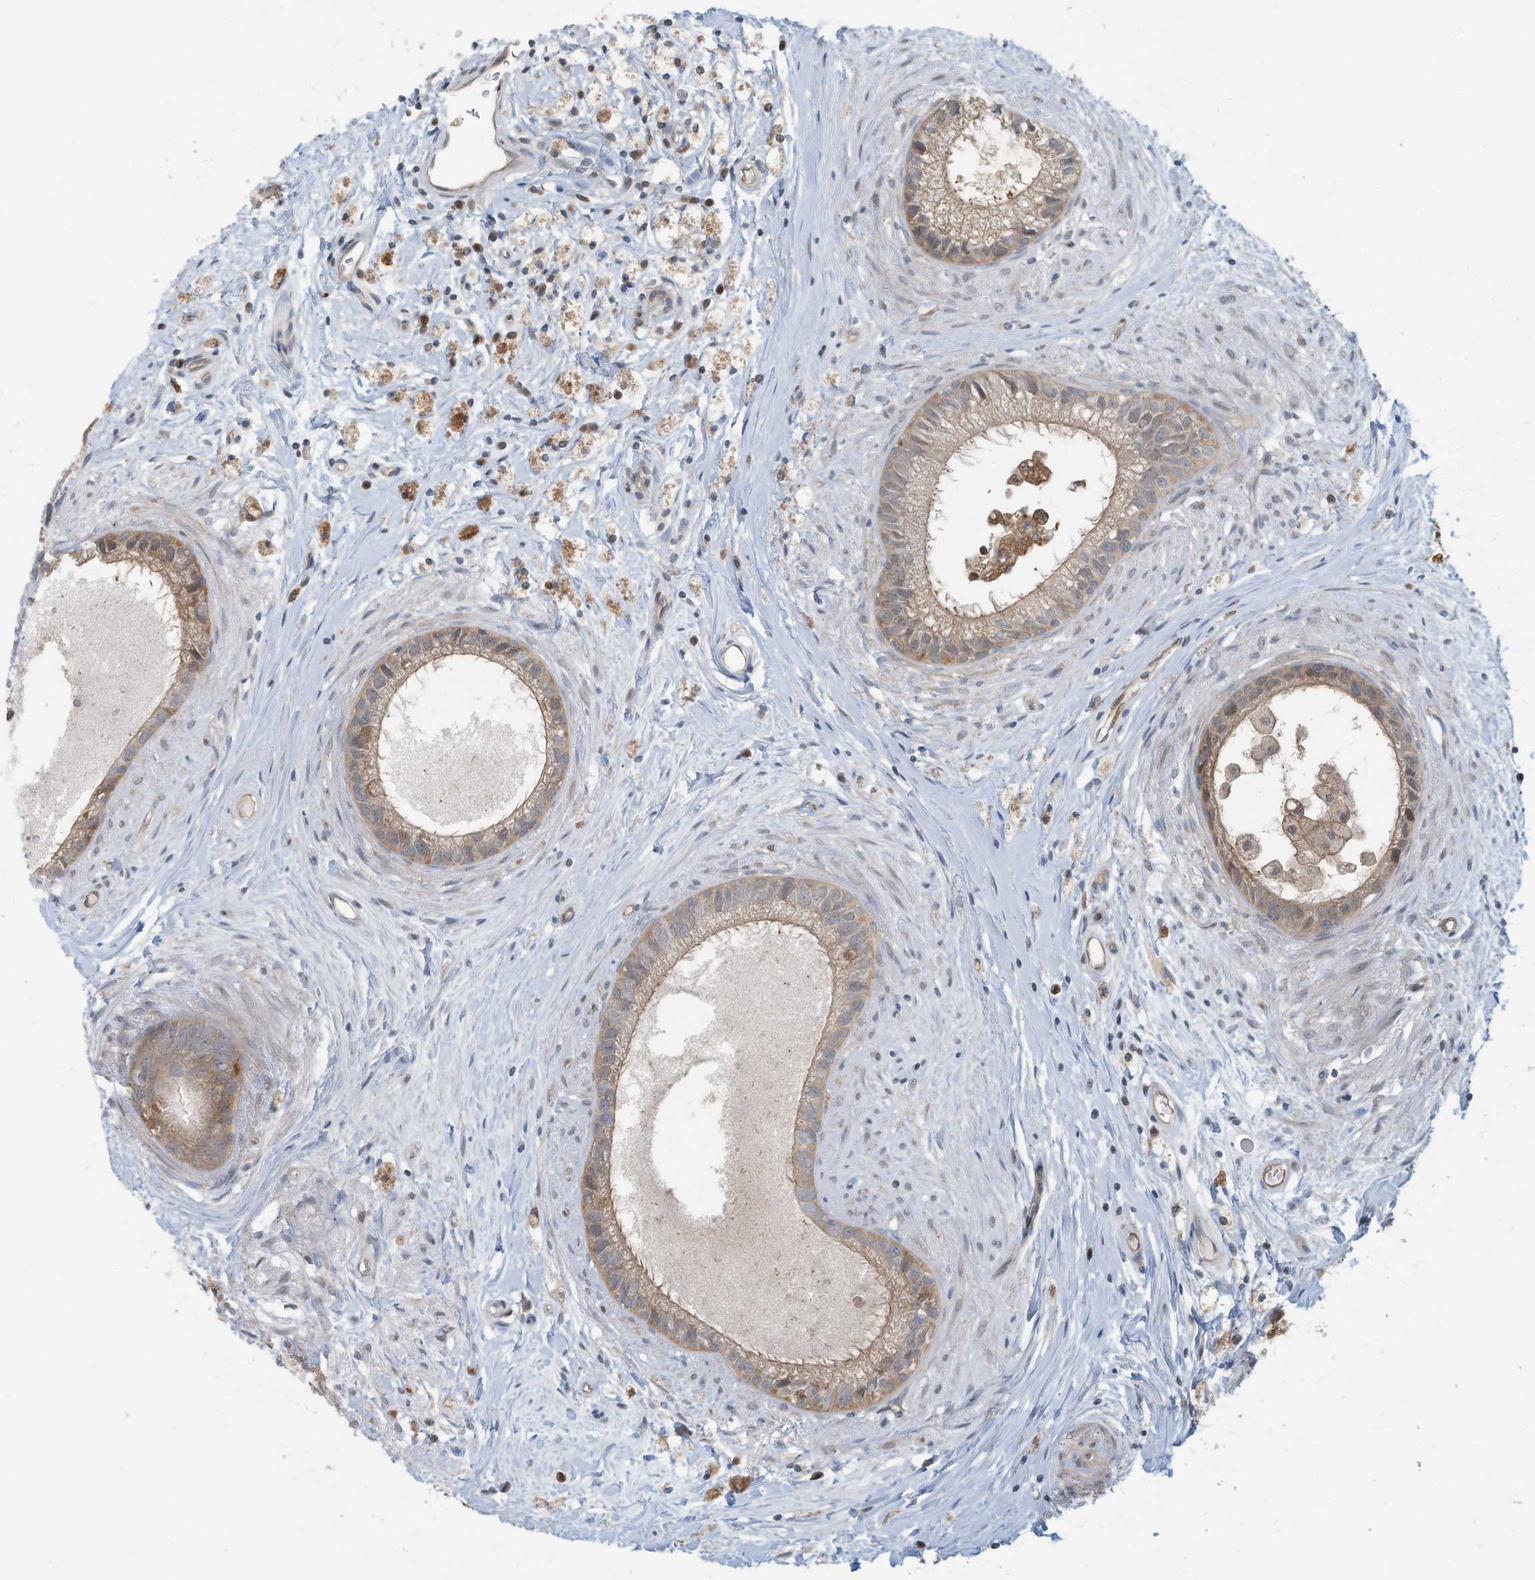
{"staining": {"intensity": "weak", "quantity": ">75%", "location": "cytoplasmic/membranous"}, "tissue": "epididymis", "cell_type": "Glandular cells", "image_type": "normal", "snomed": [{"axis": "morphology", "description": "Normal tissue, NOS"}, {"axis": "topography", "description": "Epididymis"}], "caption": "Immunohistochemistry (IHC) of normal human epididymis demonstrates low levels of weak cytoplasmic/membranous expression in about >75% of glandular cells.", "gene": "ERI2", "patient": {"sex": "male", "age": 80}}